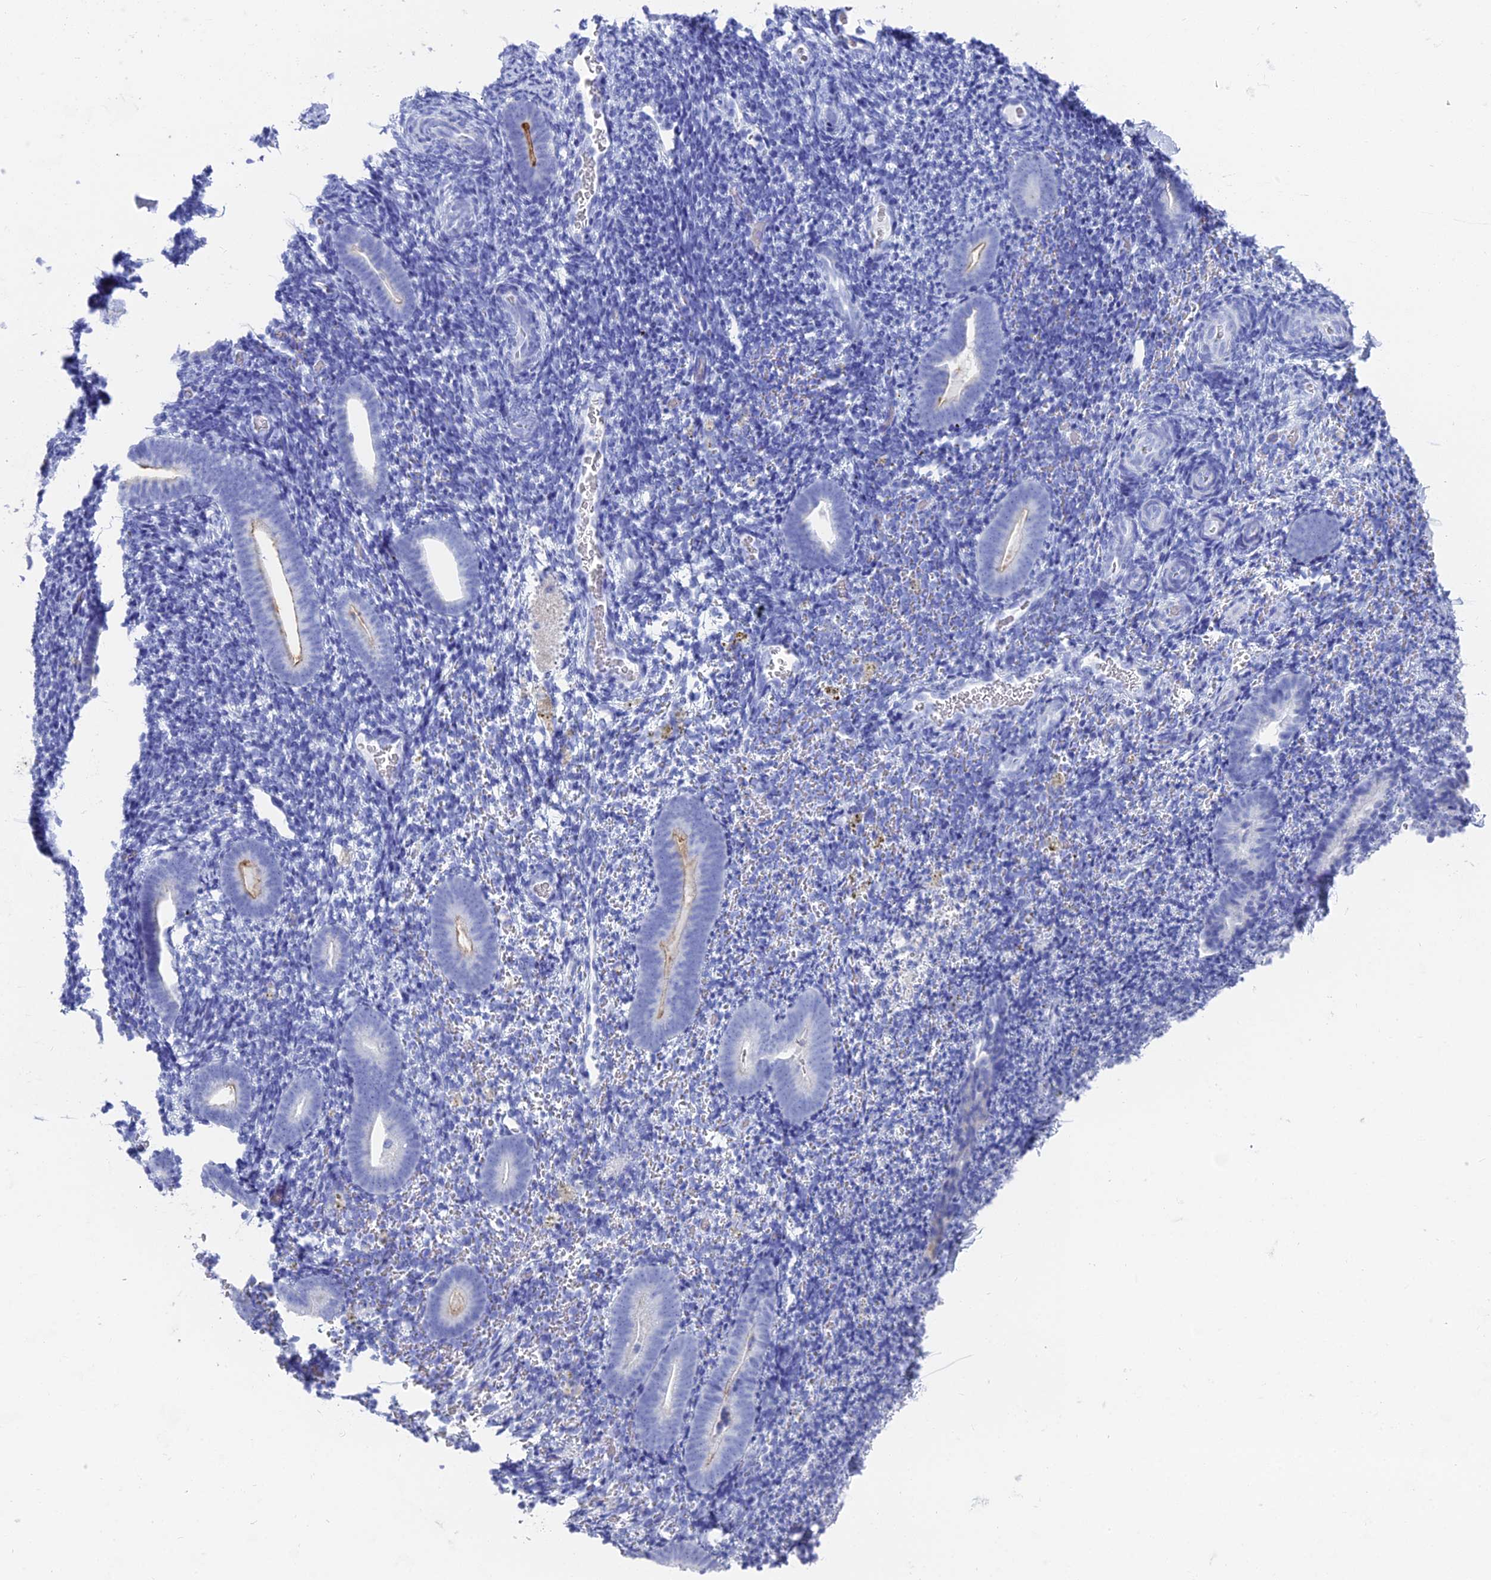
{"staining": {"intensity": "negative", "quantity": "none", "location": "none"}, "tissue": "endometrium", "cell_type": "Cells in endometrial stroma", "image_type": "normal", "snomed": [{"axis": "morphology", "description": "Normal tissue, NOS"}, {"axis": "topography", "description": "Endometrium"}], "caption": "The image reveals no significant positivity in cells in endometrial stroma of endometrium.", "gene": "ENPP3", "patient": {"sex": "female", "age": 51}}